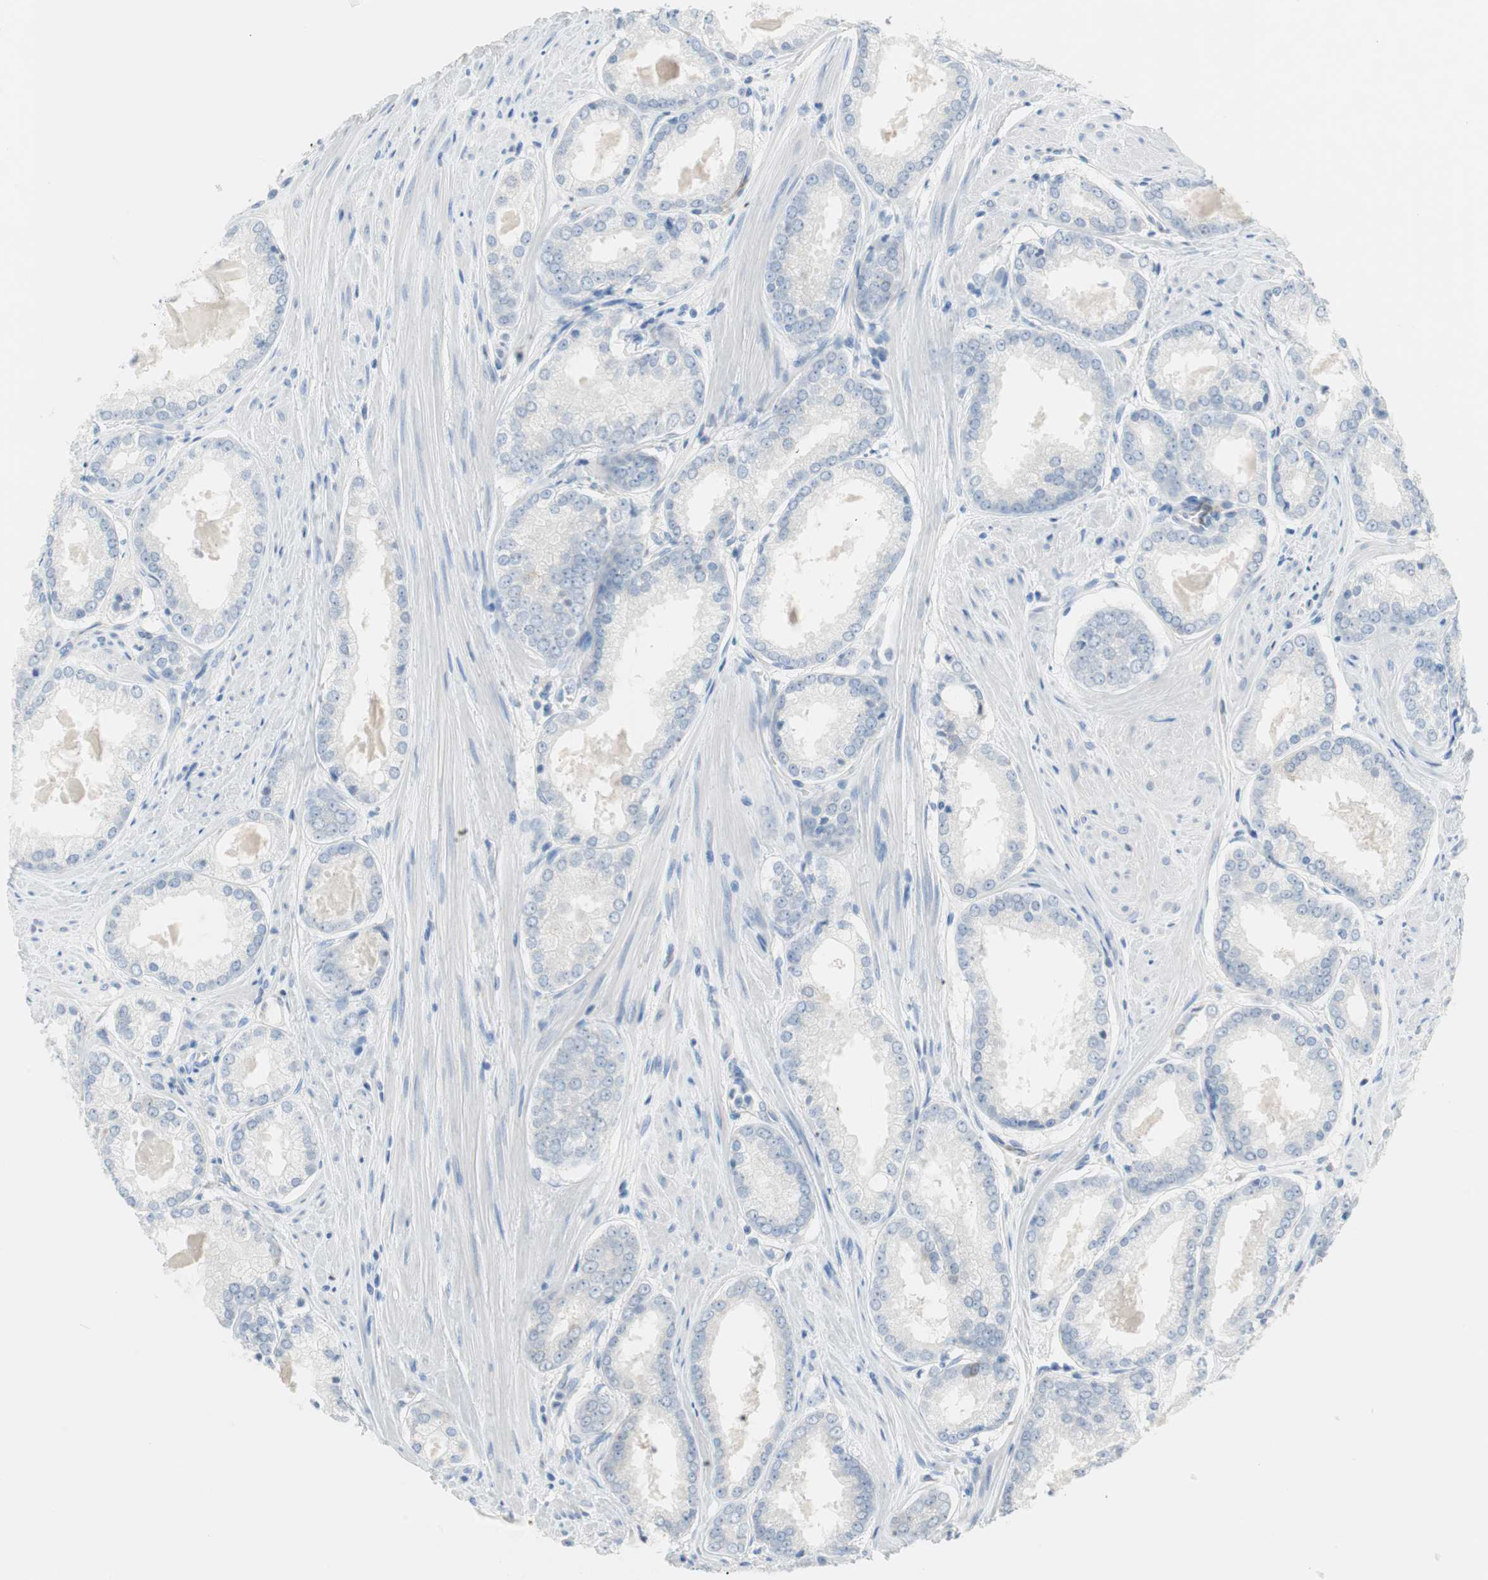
{"staining": {"intensity": "negative", "quantity": "none", "location": "none"}, "tissue": "prostate cancer", "cell_type": "Tumor cells", "image_type": "cancer", "snomed": [{"axis": "morphology", "description": "Adenocarcinoma, Low grade"}, {"axis": "topography", "description": "Prostate"}], "caption": "Tumor cells are negative for brown protein staining in prostate cancer.", "gene": "GLUL", "patient": {"sex": "male", "age": 64}}